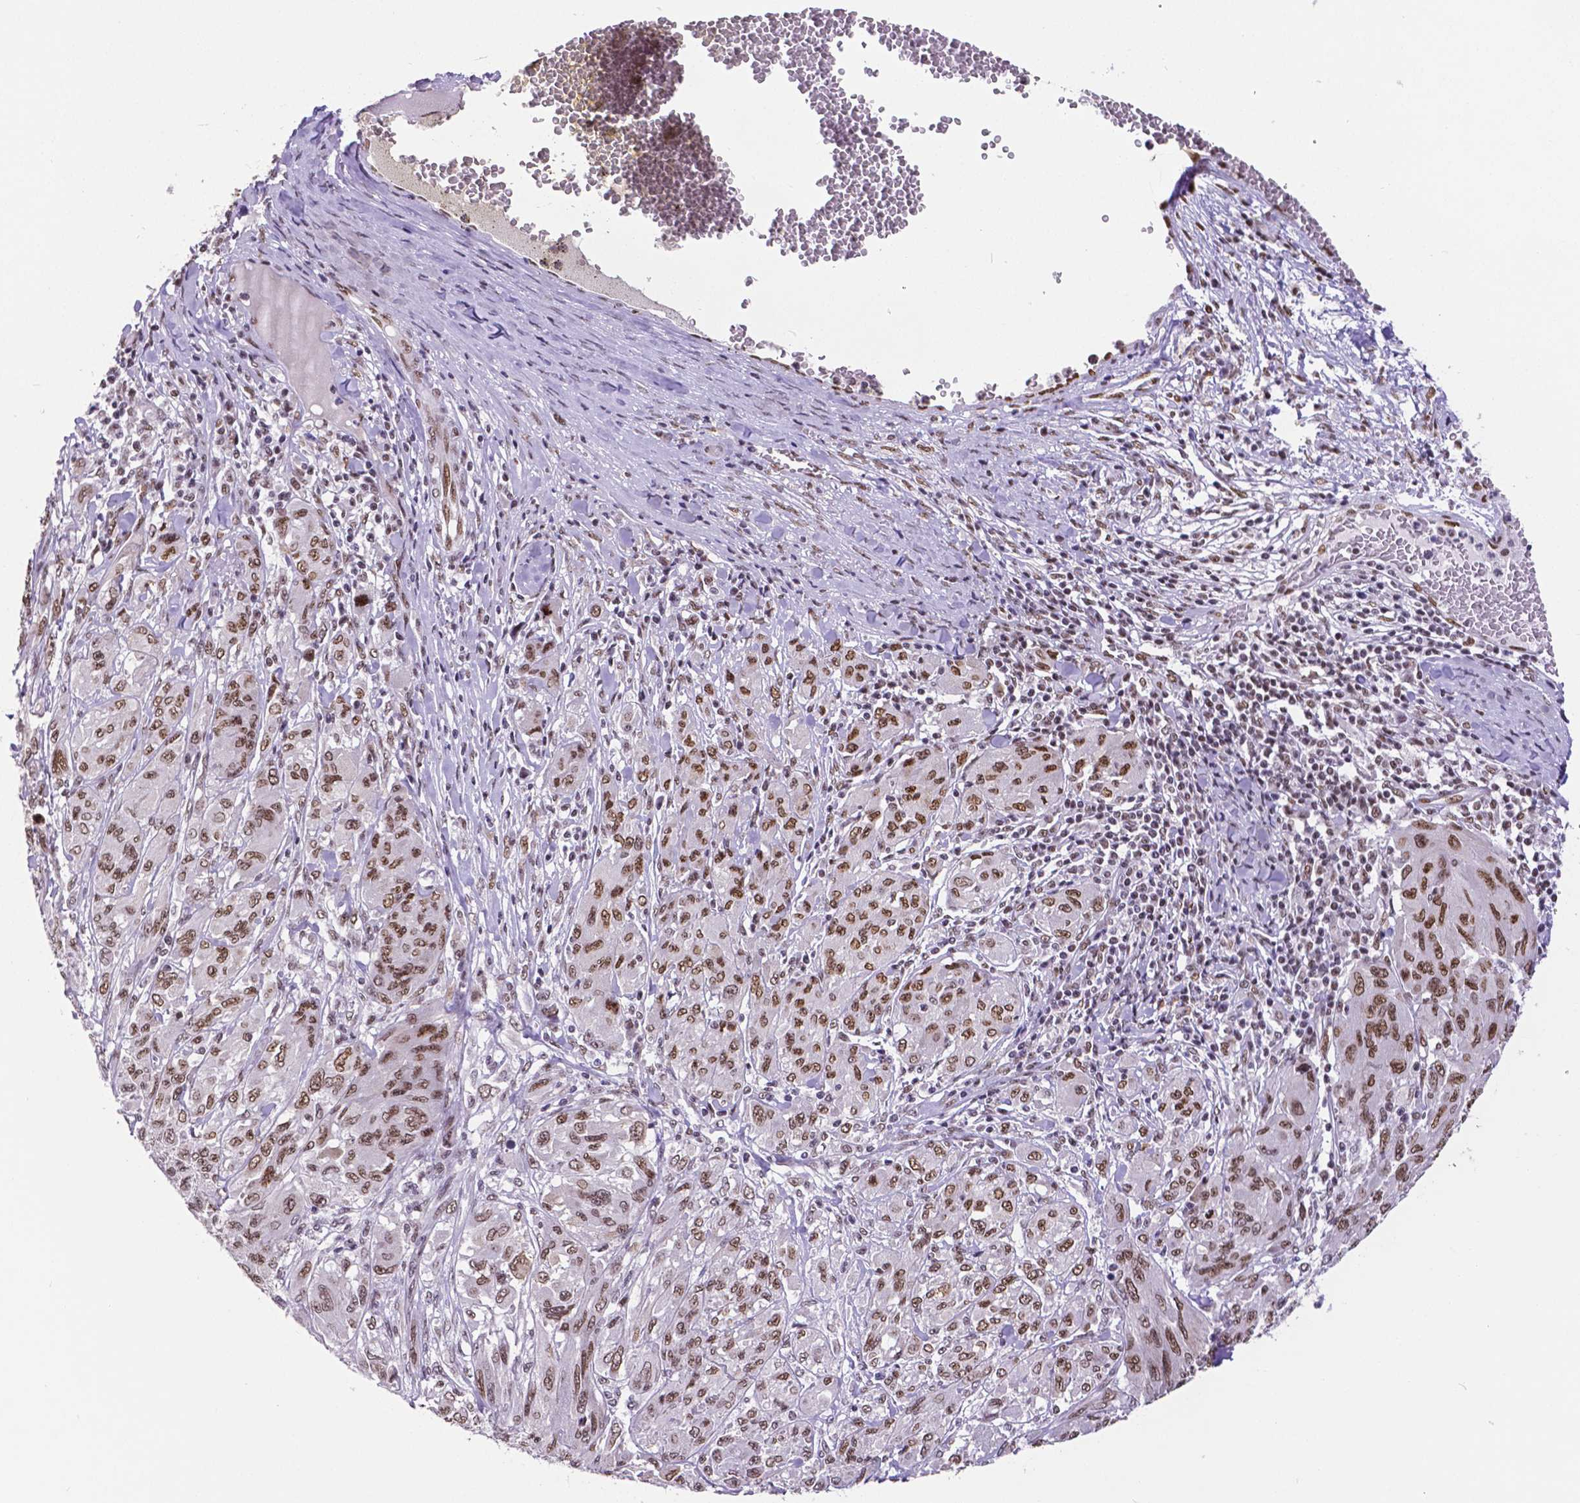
{"staining": {"intensity": "moderate", "quantity": ">75%", "location": "nuclear"}, "tissue": "melanoma", "cell_type": "Tumor cells", "image_type": "cancer", "snomed": [{"axis": "morphology", "description": "Malignant melanoma, NOS"}, {"axis": "topography", "description": "Skin"}], "caption": "The image shows a brown stain indicating the presence of a protein in the nuclear of tumor cells in malignant melanoma. Ihc stains the protein of interest in brown and the nuclei are stained blue.", "gene": "ATRX", "patient": {"sex": "female", "age": 91}}